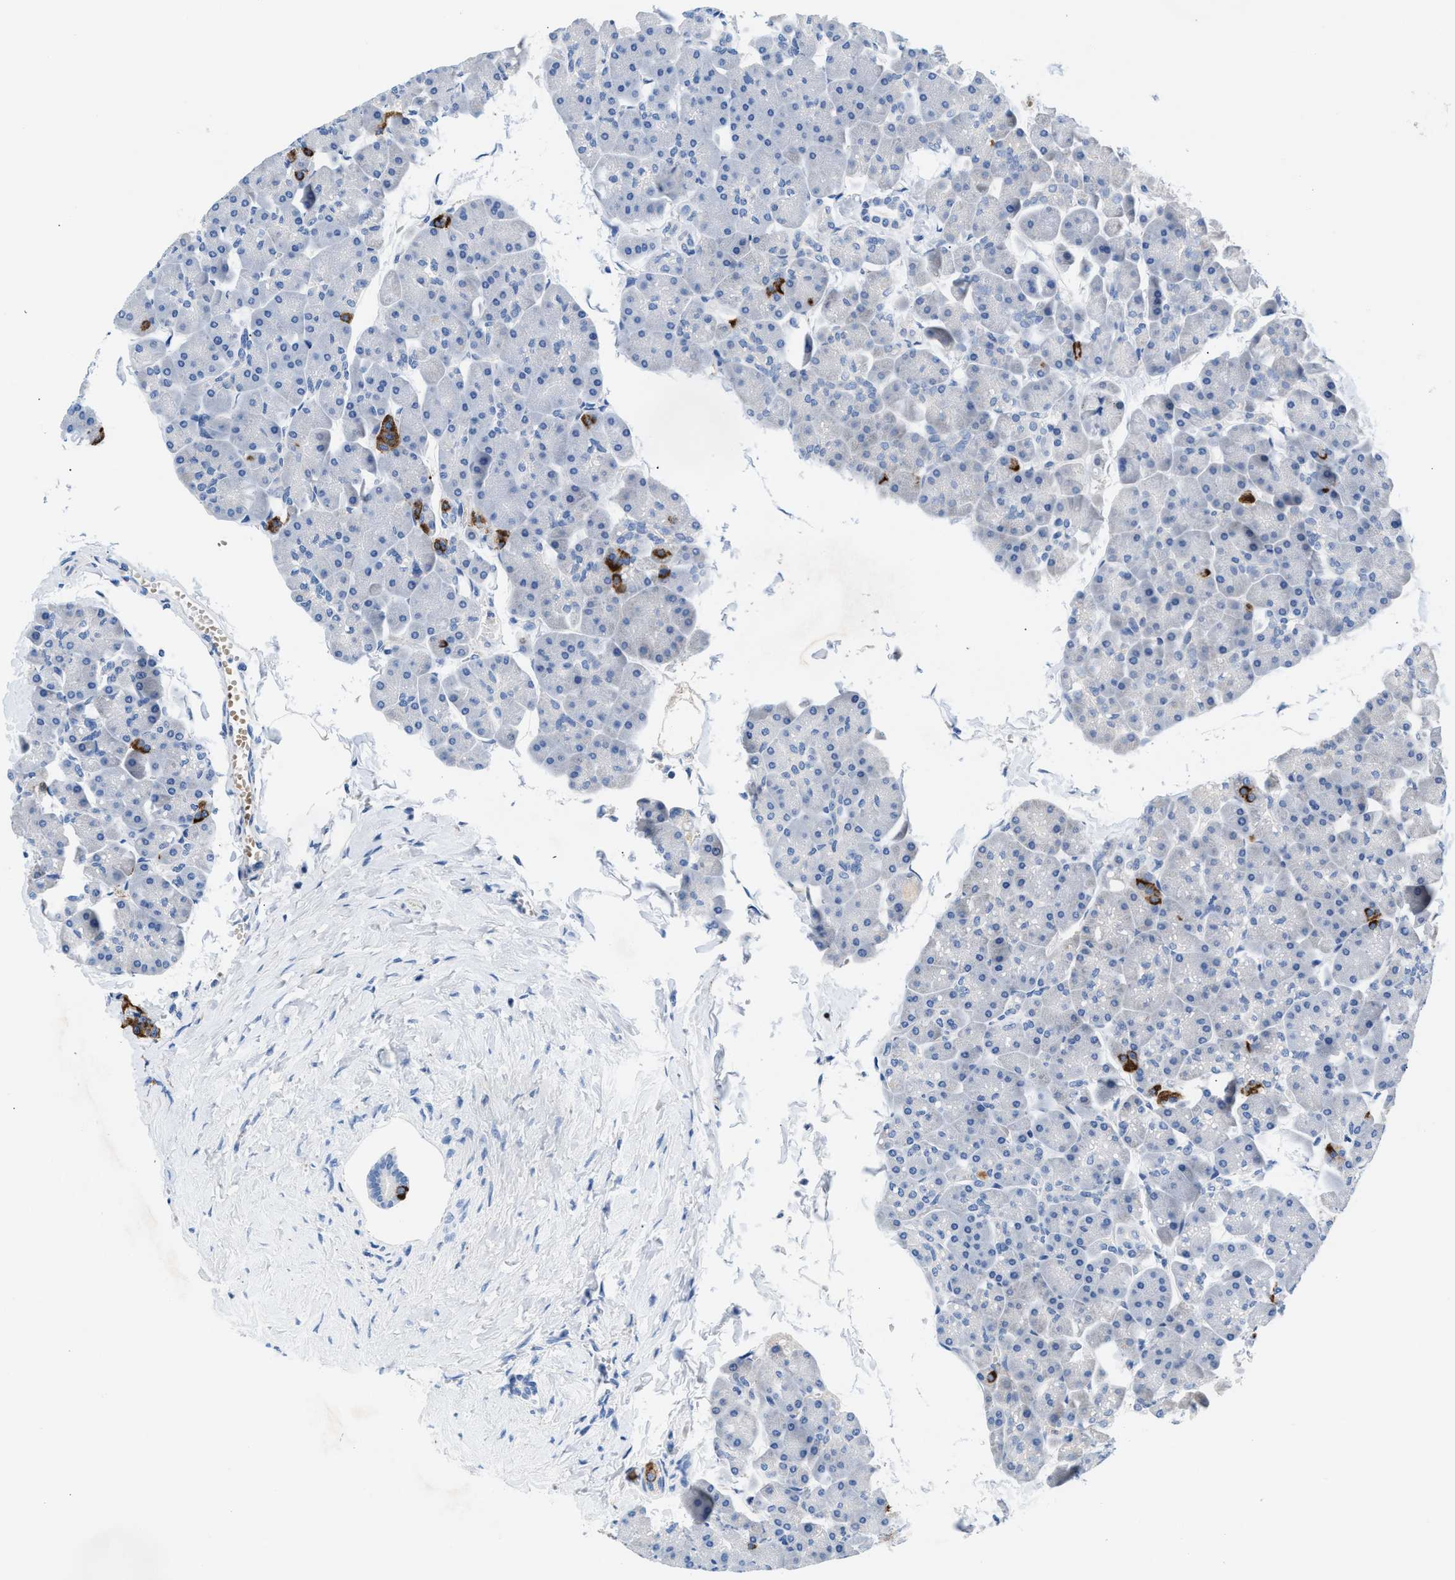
{"staining": {"intensity": "negative", "quantity": "none", "location": "none"}, "tissue": "pancreas", "cell_type": "Exocrine glandular cells", "image_type": "normal", "snomed": [{"axis": "morphology", "description": "Normal tissue, NOS"}, {"axis": "topography", "description": "Pancreas"}], "caption": "Human pancreas stained for a protein using immunohistochemistry (IHC) shows no expression in exocrine glandular cells.", "gene": "SLFN13", "patient": {"sex": "male", "age": 35}}